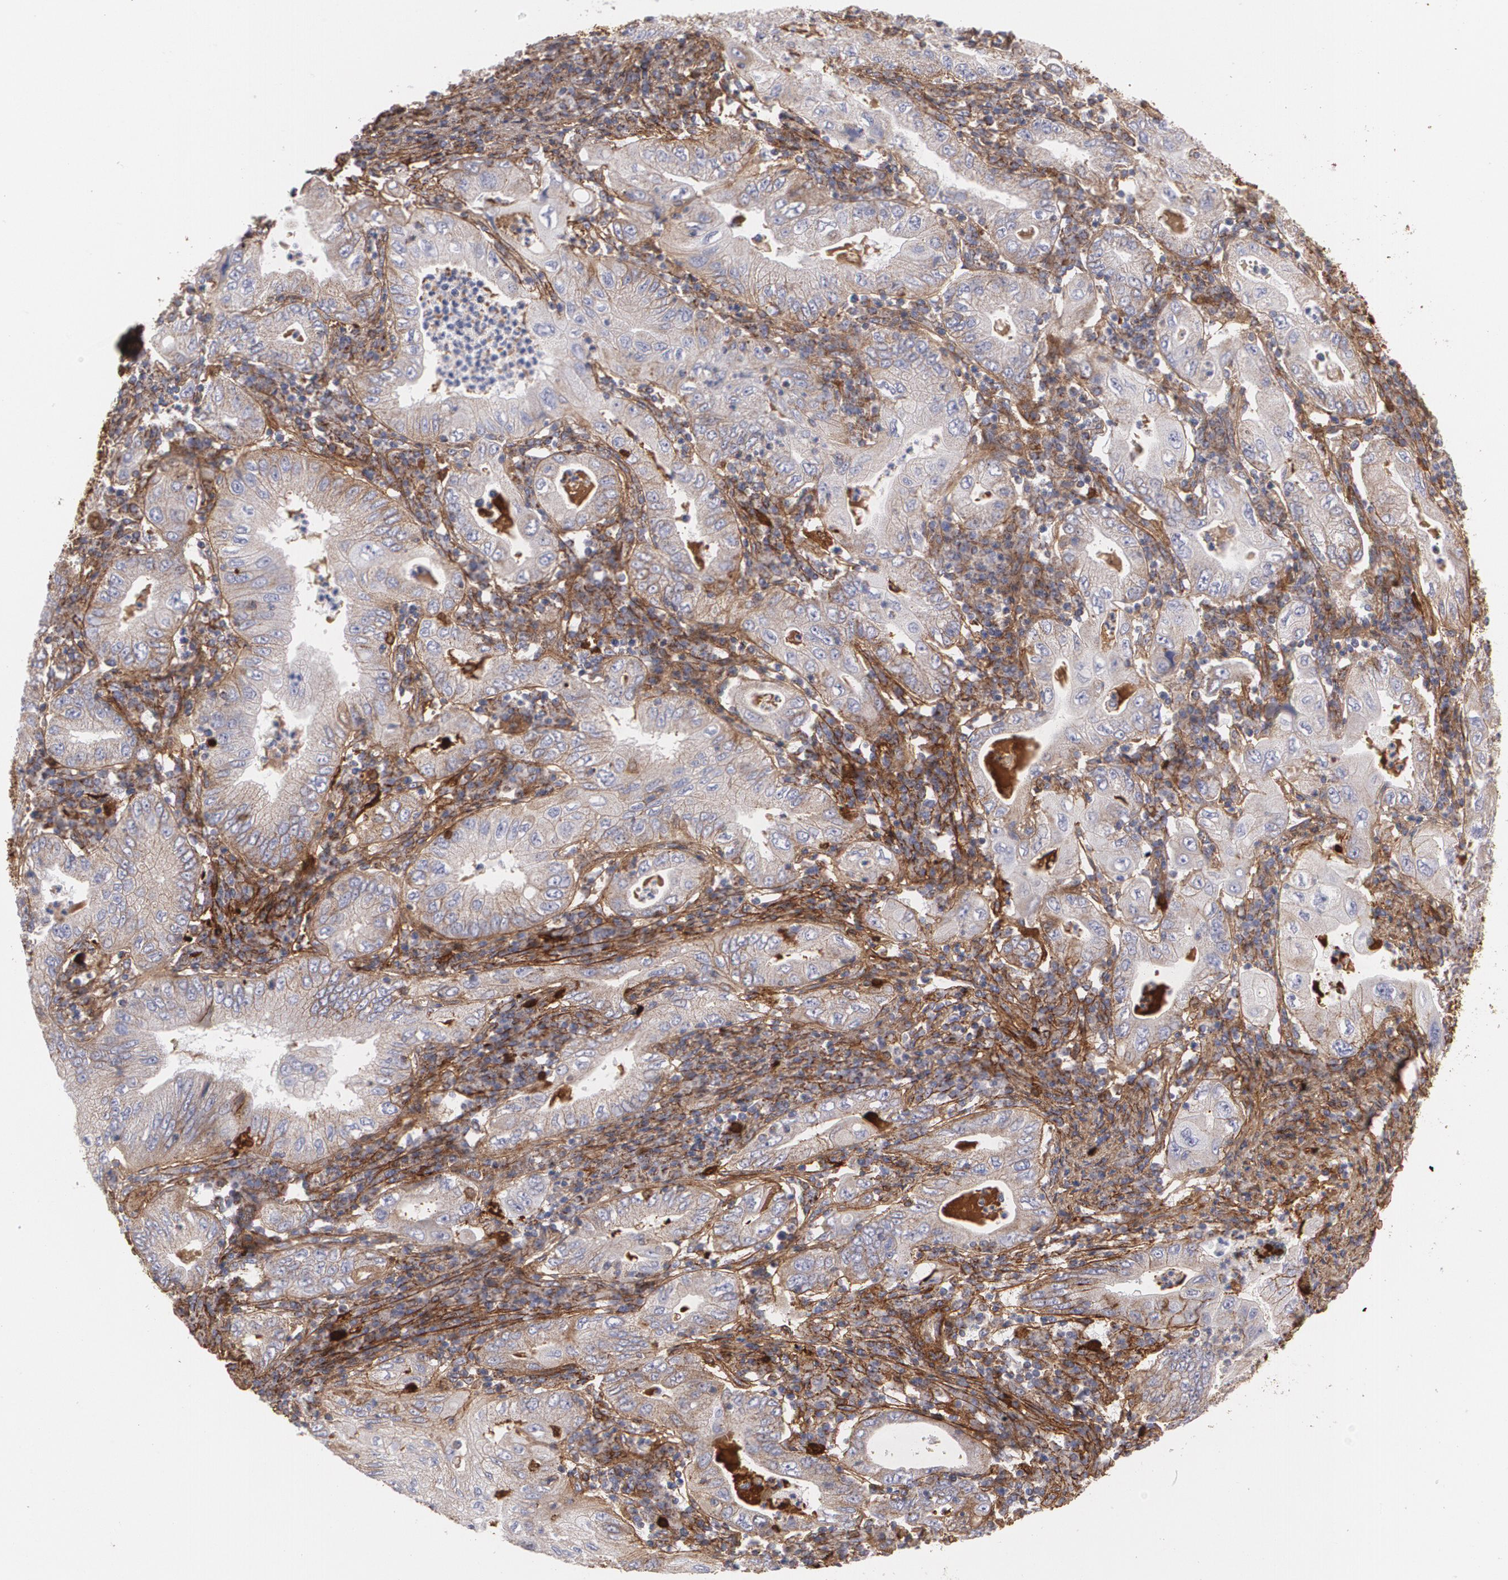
{"staining": {"intensity": "weak", "quantity": ">75%", "location": "cytoplasmic/membranous"}, "tissue": "stomach cancer", "cell_type": "Tumor cells", "image_type": "cancer", "snomed": [{"axis": "morphology", "description": "Normal tissue, NOS"}, {"axis": "morphology", "description": "Adenocarcinoma, NOS"}, {"axis": "topography", "description": "Esophagus"}, {"axis": "topography", "description": "Stomach, upper"}, {"axis": "topography", "description": "Peripheral nerve tissue"}], "caption": "A micrograph showing weak cytoplasmic/membranous expression in approximately >75% of tumor cells in adenocarcinoma (stomach), as visualized by brown immunohistochemical staining.", "gene": "FBLN1", "patient": {"sex": "male", "age": 62}}